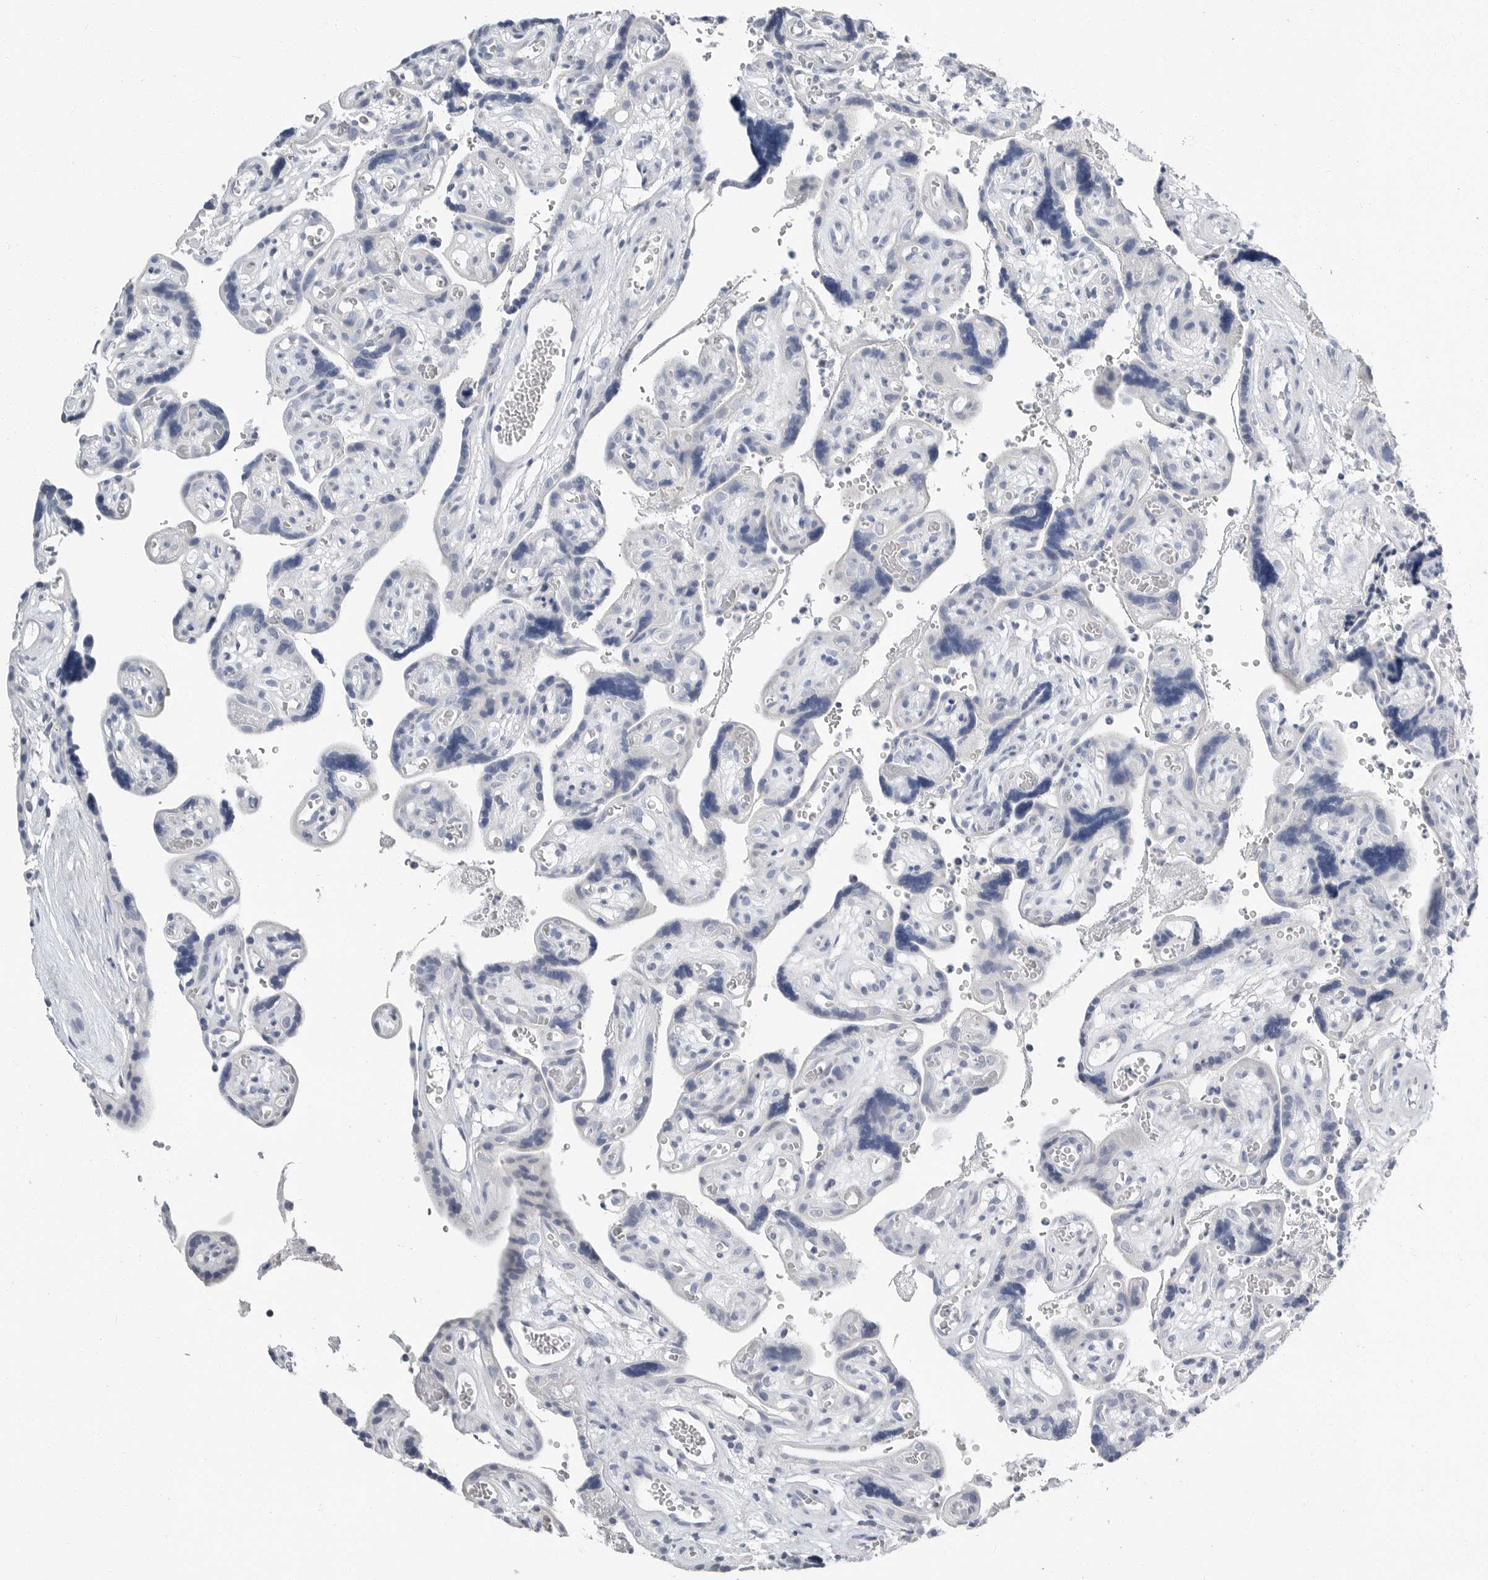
{"staining": {"intensity": "negative", "quantity": "none", "location": "none"}, "tissue": "placenta", "cell_type": "Decidual cells", "image_type": "normal", "snomed": [{"axis": "morphology", "description": "Normal tissue, NOS"}, {"axis": "topography", "description": "Placenta"}], "caption": "Immunohistochemistry (IHC) photomicrograph of unremarkable human placenta stained for a protein (brown), which shows no positivity in decidual cells.", "gene": "PLN", "patient": {"sex": "female", "age": 30}}